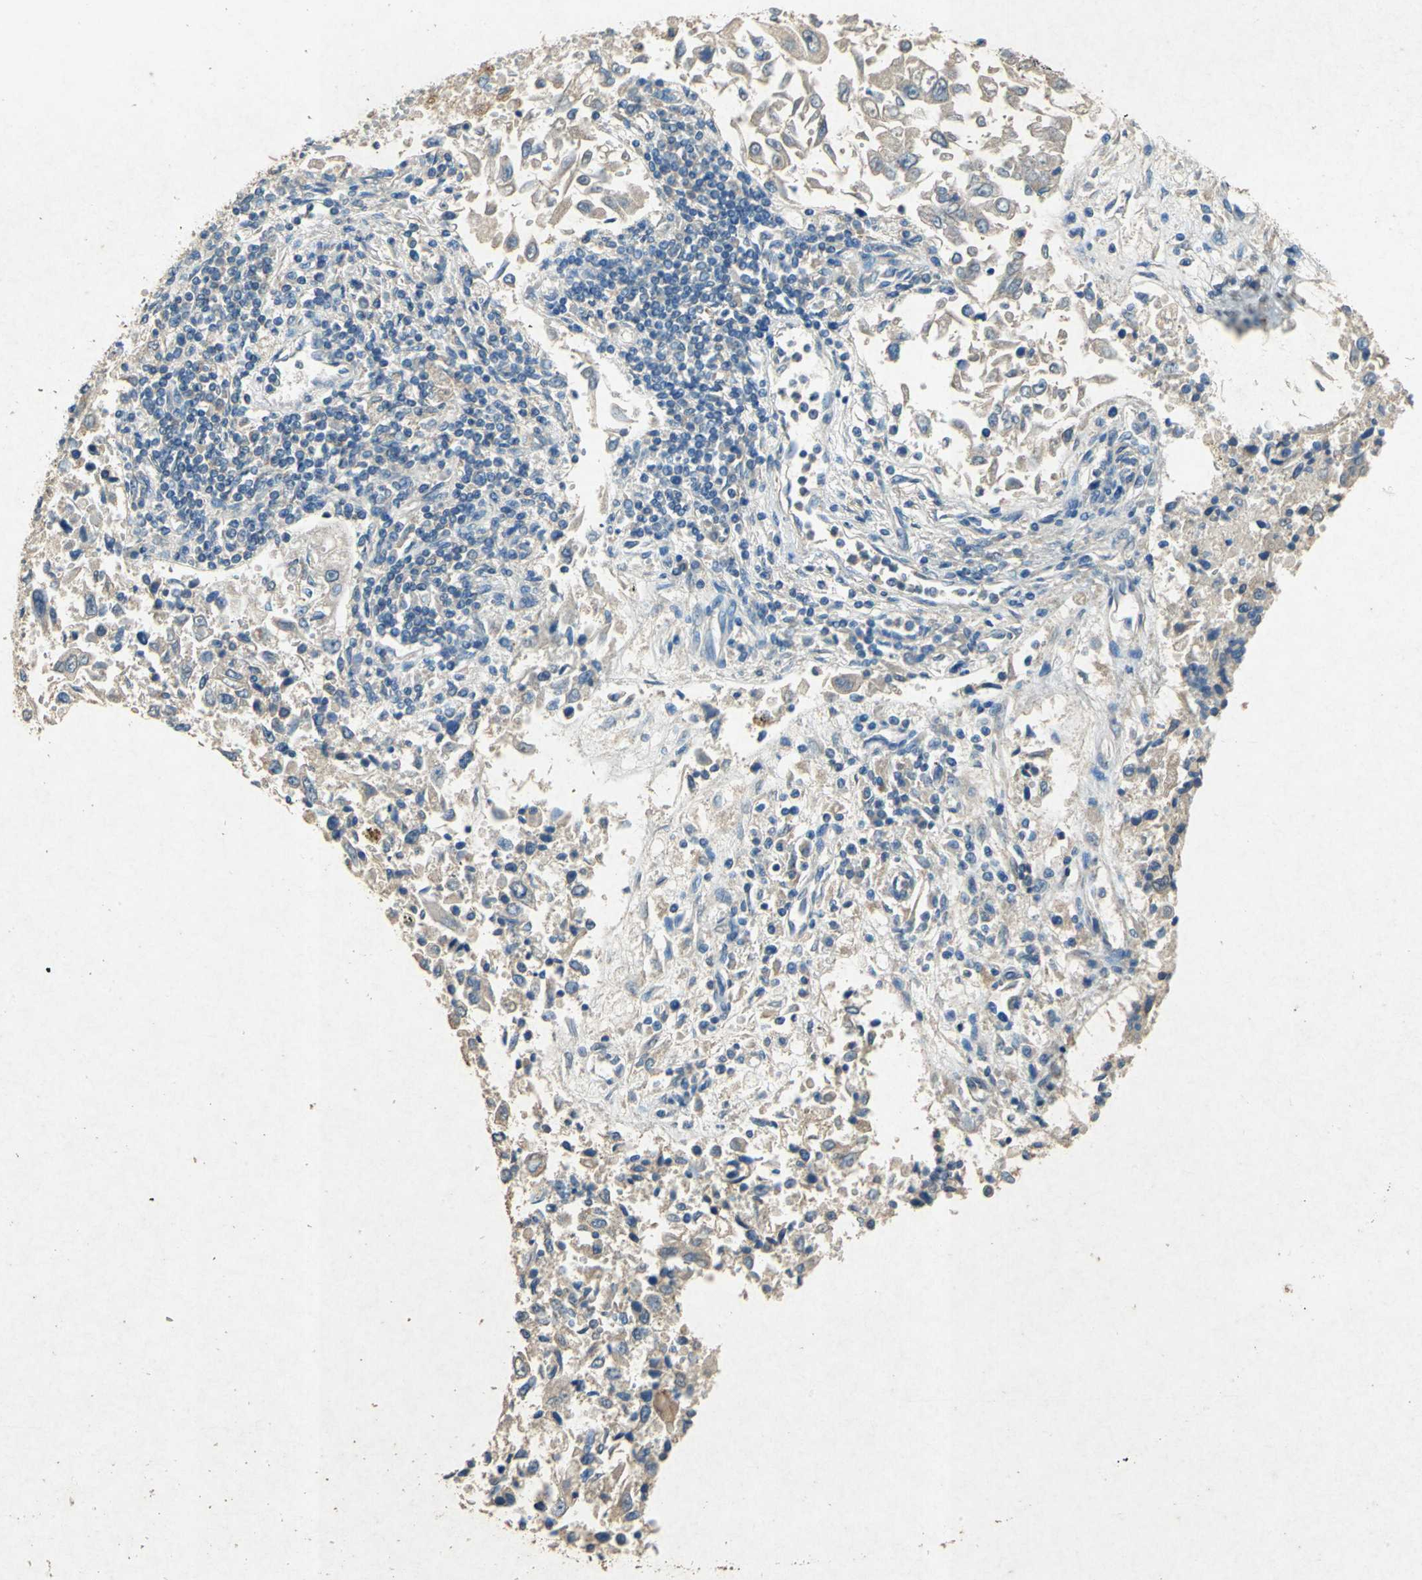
{"staining": {"intensity": "weak", "quantity": "25%-75%", "location": "cytoplasmic/membranous"}, "tissue": "lung cancer", "cell_type": "Tumor cells", "image_type": "cancer", "snomed": [{"axis": "morphology", "description": "Adenocarcinoma, NOS"}, {"axis": "topography", "description": "Lung"}], "caption": "Immunohistochemistry of lung cancer exhibits low levels of weak cytoplasmic/membranous positivity in approximately 25%-75% of tumor cells. (DAB (3,3'-diaminobenzidine) IHC, brown staining for protein, blue staining for nuclei).", "gene": "ADAMTS5", "patient": {"sex": "male", "age": 84}}